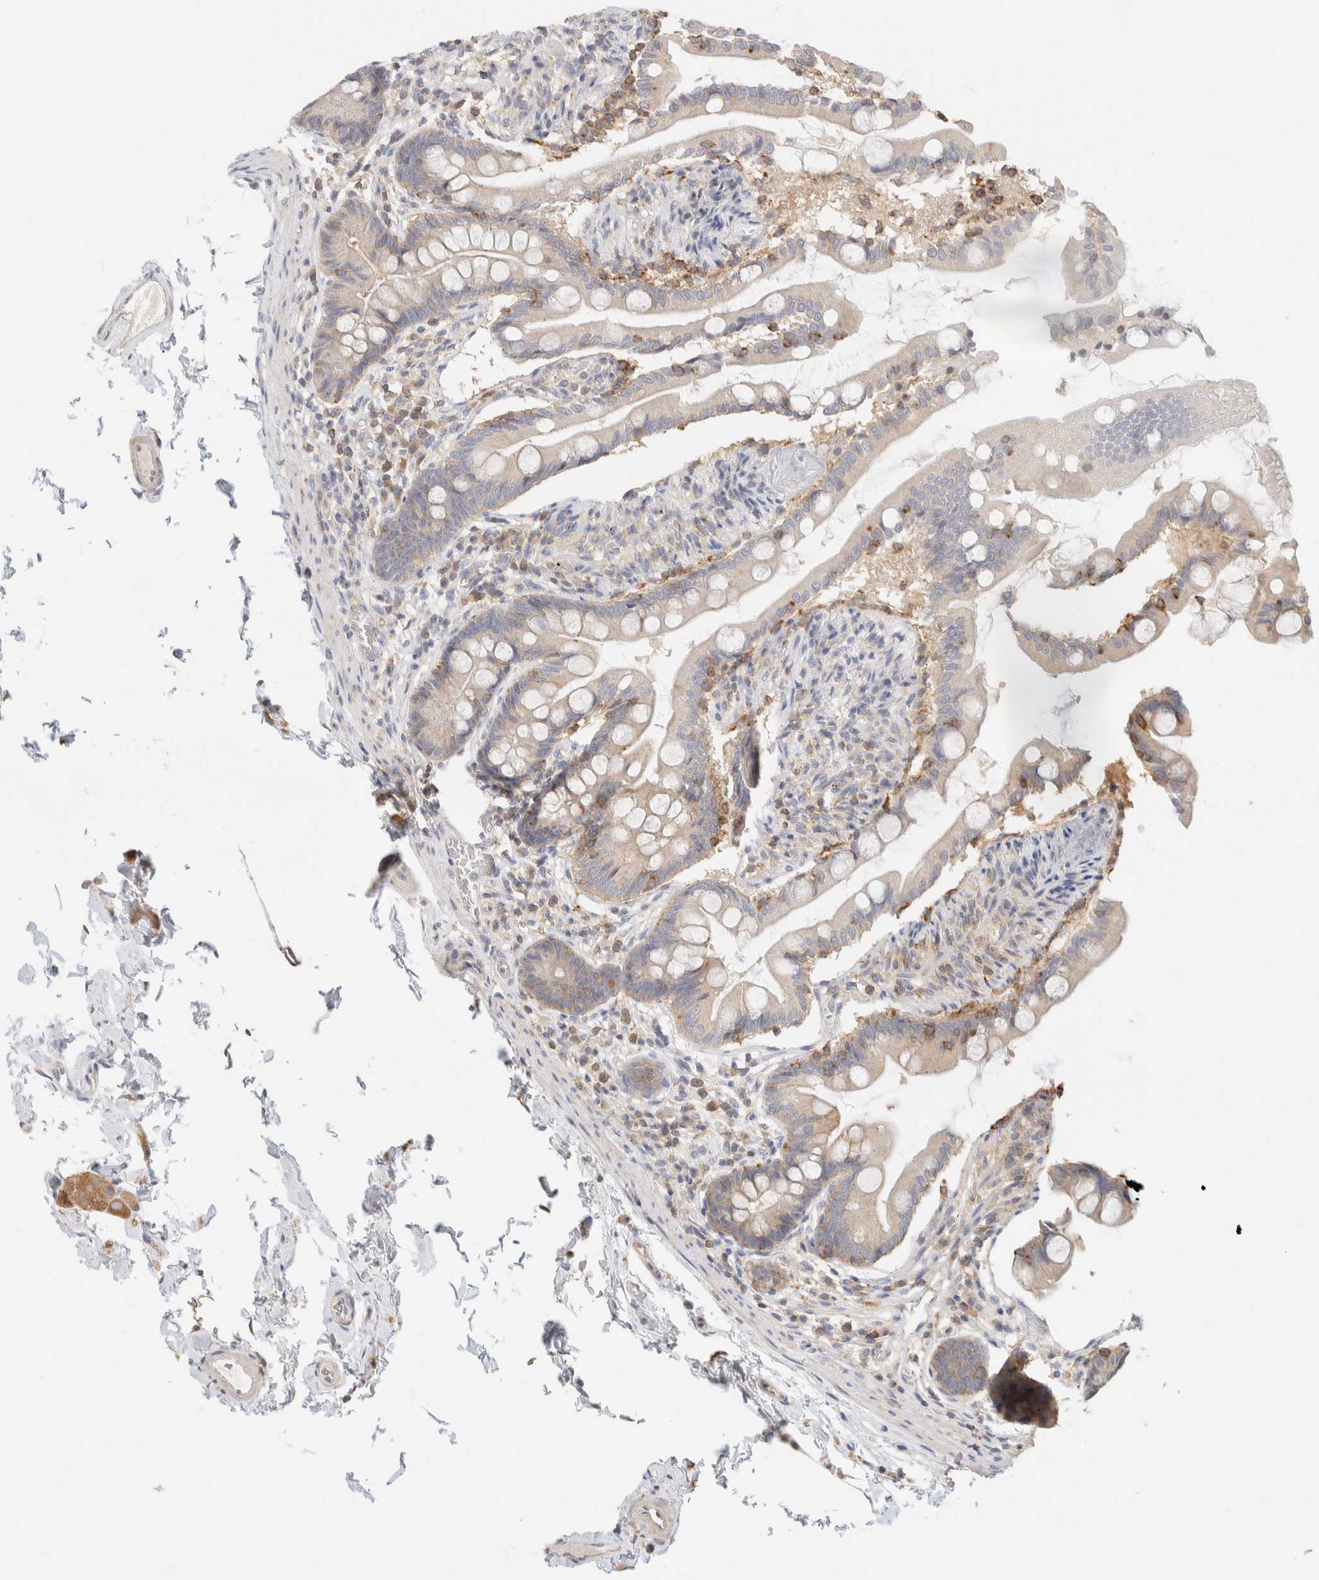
{"staining": {"intensity": "weak", "quantity": "<25%", "location": "cytoplasmic/membranous"}, "tissue": "small intestine", "cell_type": "Glandular cells", "image_type": "normal", "snomed": [{"axis": "morphology", "description": "Normal tissue, NOS"}, {"axis": "topography", "description": "Small intestine"}], "caption": "DAB (3,3'-diaminobenzidine) immunohistochemical staining of unremarkable small intestine demonstrates no significant positivity in glandular cells. (Stains: DAB (3,3'-diaminobenzidine) immunohistochemistry (IHC) with hematoxylin counter stain, Microscopy: brightfield microscopy at high magnification).", "gene": "SH3GLB2", "patient": {"sex": "female", "age": 56}}